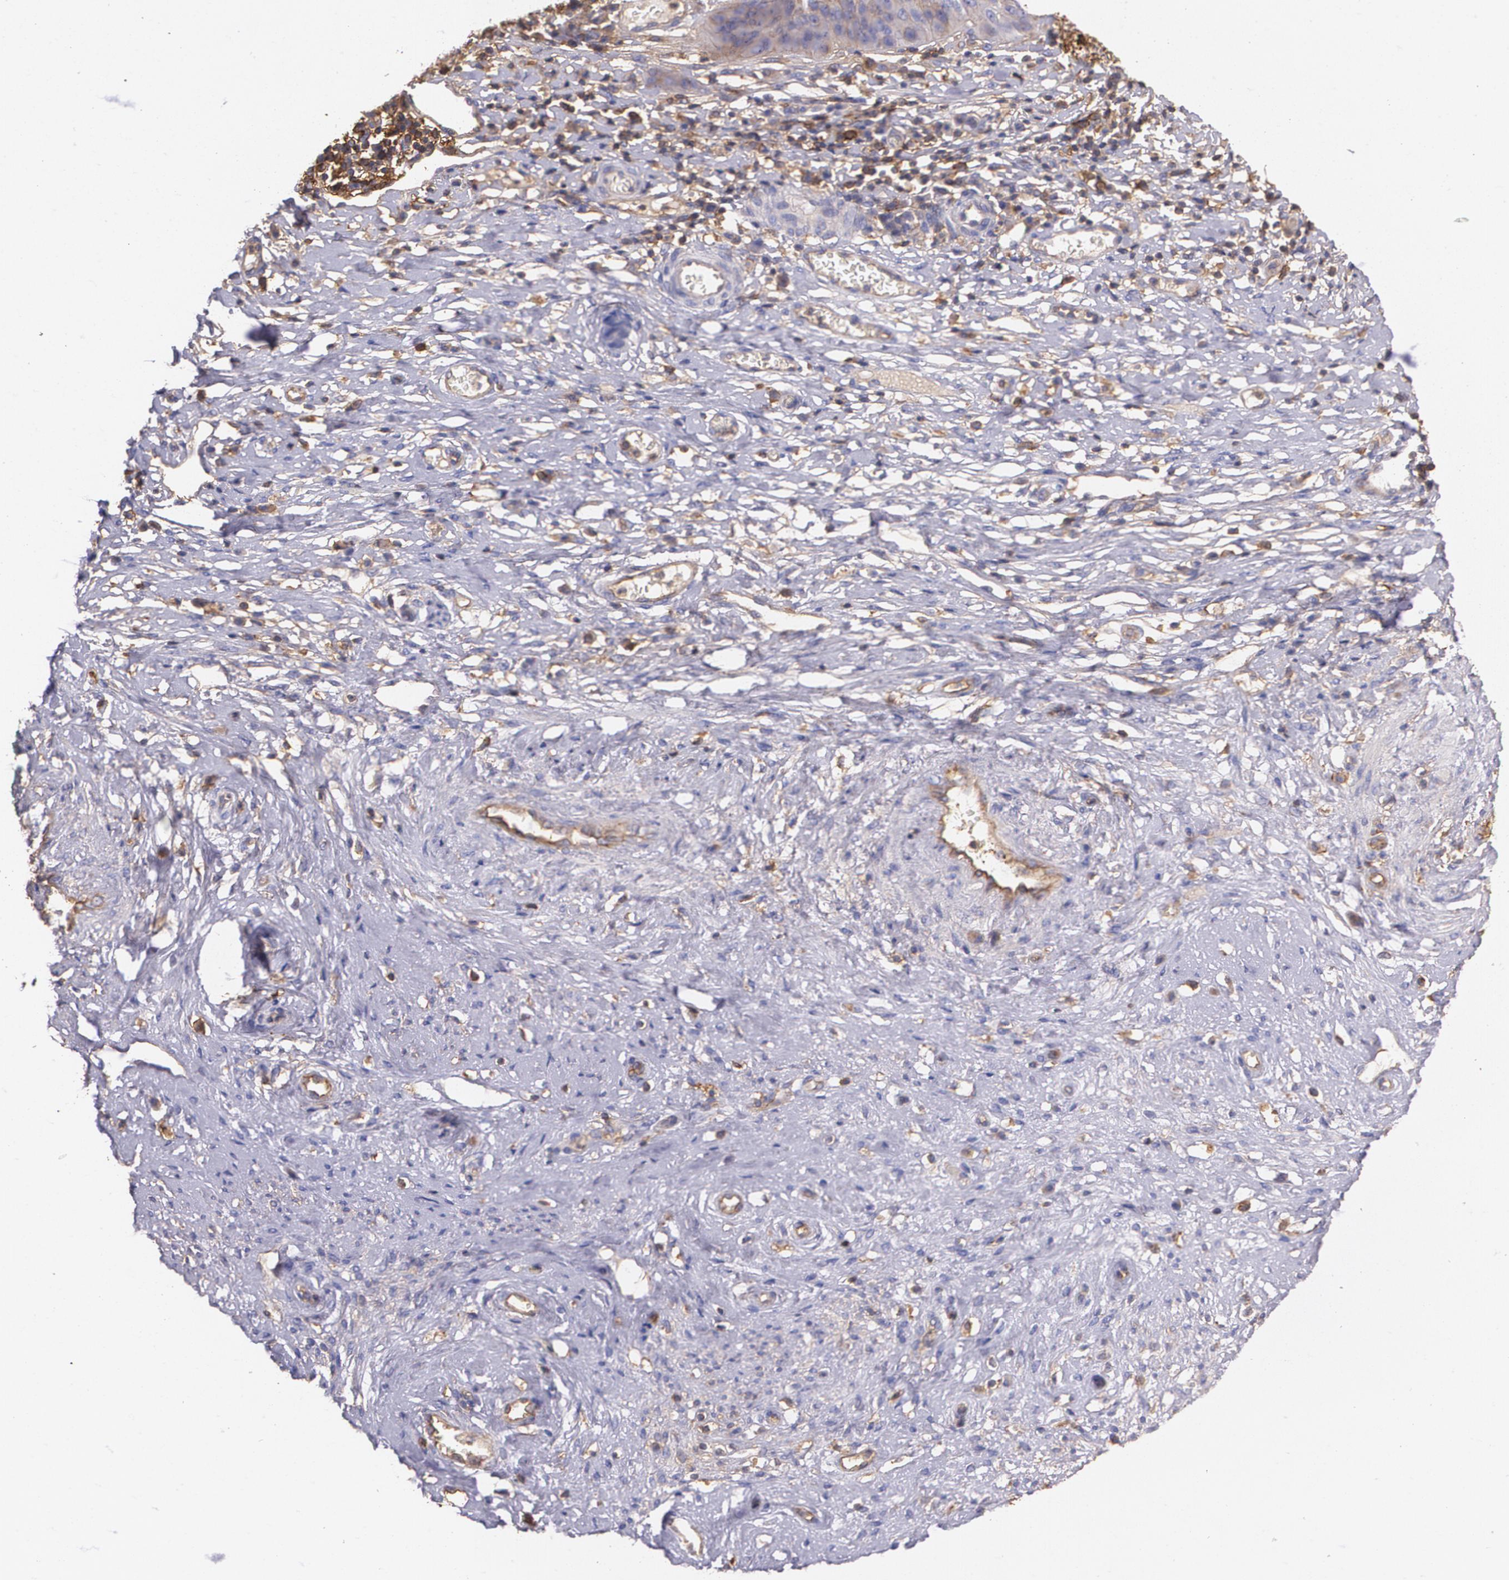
{"staining": {"intensity": "weak", "quantity": ">75%", "location": "cytoplasmic/membranous"}, "tissue": "cervical cancer", "cell_type": "Tumor cells", "image_type": "cancer", "snomed": [{"axis": "morphology", "description": "Normal tissue, NOS"}, {"axis": "morphology", "description": "Squamous cell carcinoma, NOS"}, {"axis": "topography", "description": "Cervix"}], "caption": "High-magnification brightfield microscopy of cervical cancer stained with DAB (brown) and counterstained with hematoxylin (blue). tumor cells exhibit weak cytoplasmic/membranous staining is identified in about>75% of cells.", "gene": "B2M", "patient": {"sex": "female", "age": 39}}